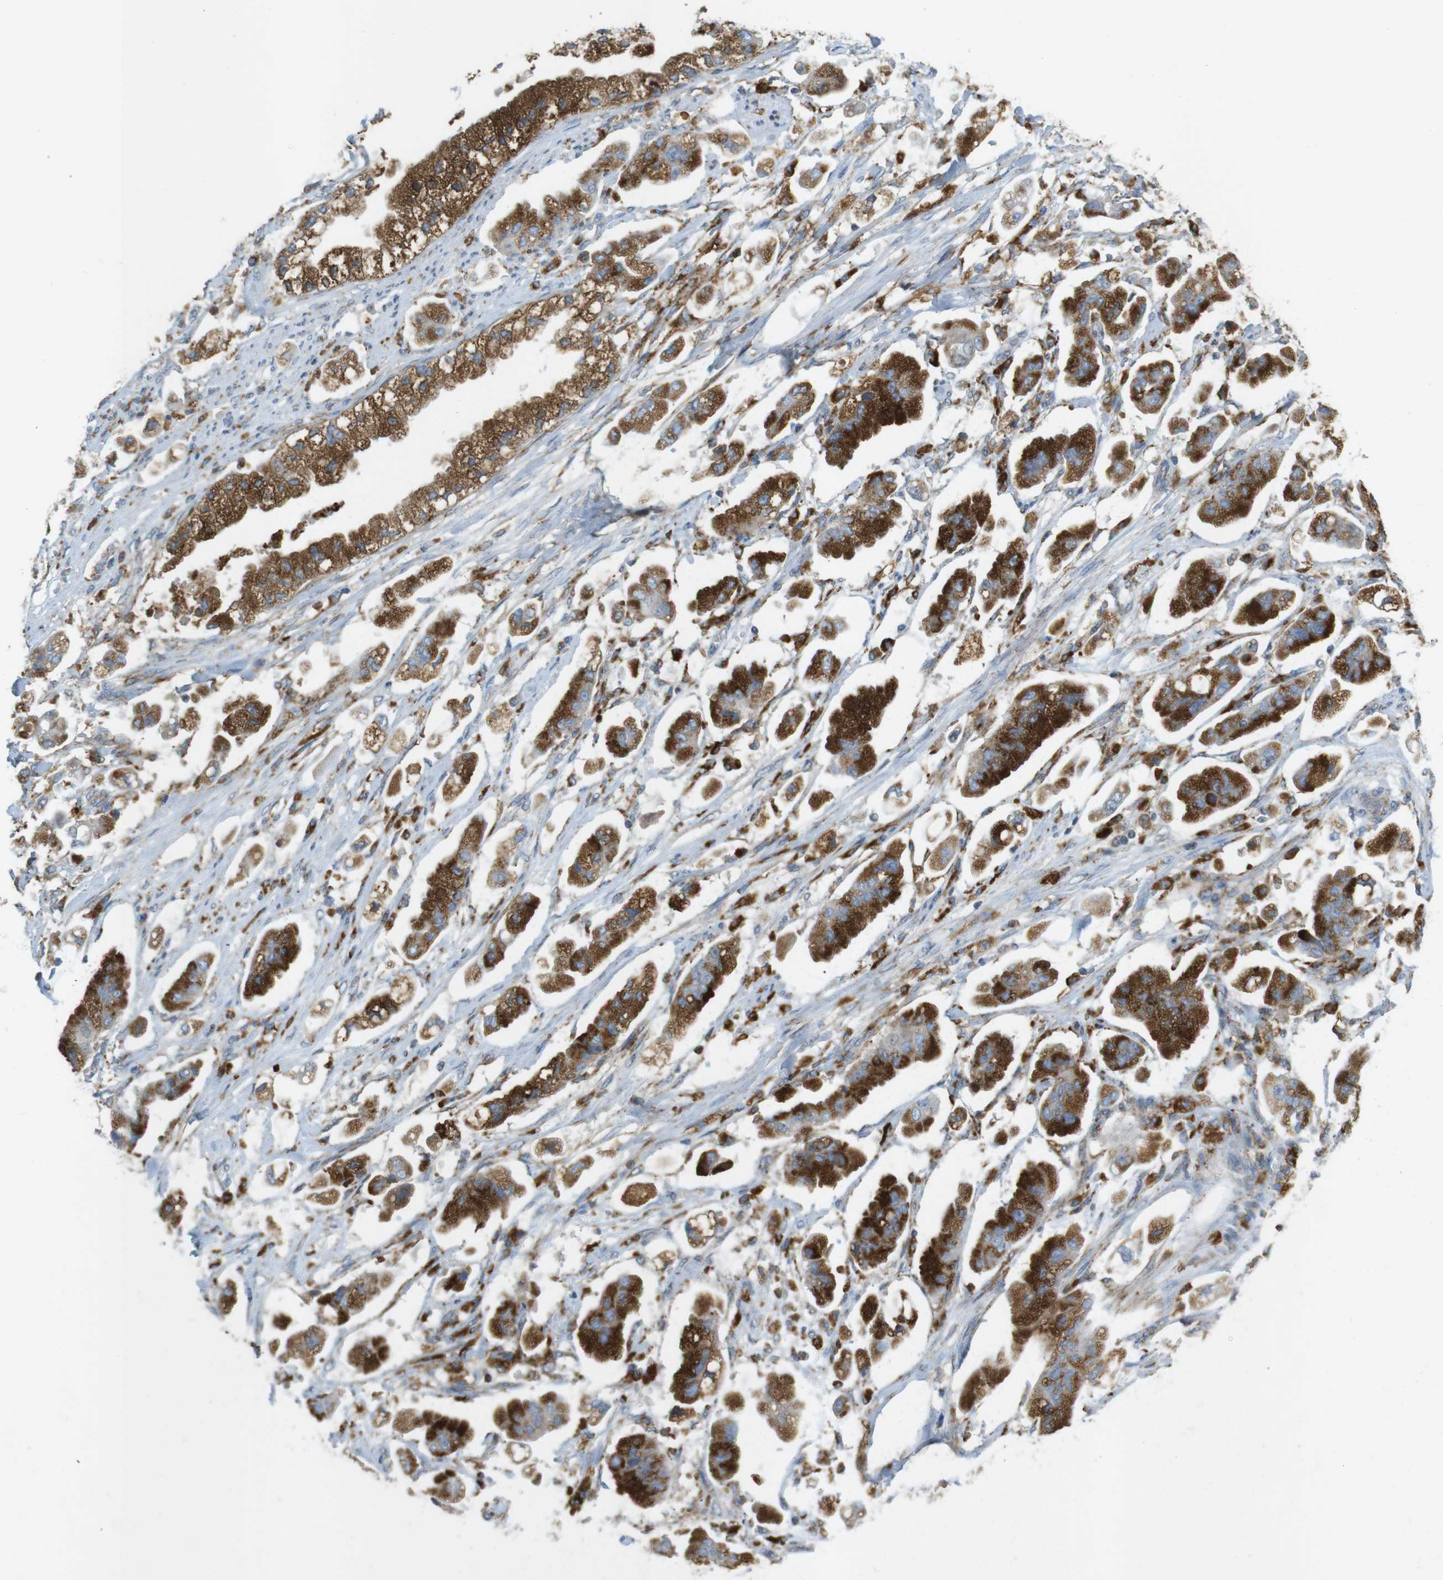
{"staining": {"intensity": "strong", "quantity": ">75%", "location": "cytoplasmic/membranous"}, "tissue": "stomach cancer", "cell_type": "Tumor cells", "image_type": "cancer", "snomed": [{"axis": "morphology", "description": "Adenocarcinoma, NOS"}, {"axis": "topography", "description": "Stomach"}], "caption": "This photomicrograph reveals stomach adenocarcinoma stained with immunohistochemistry (IHC) to label a protein in brown. The cytoplasmic/membranous of tumor cells show strong positivity for the protein. Nuclei are counter-stained blue.", "gene": "LAMP1", "patient": {"sex": "male", "age": 62}}